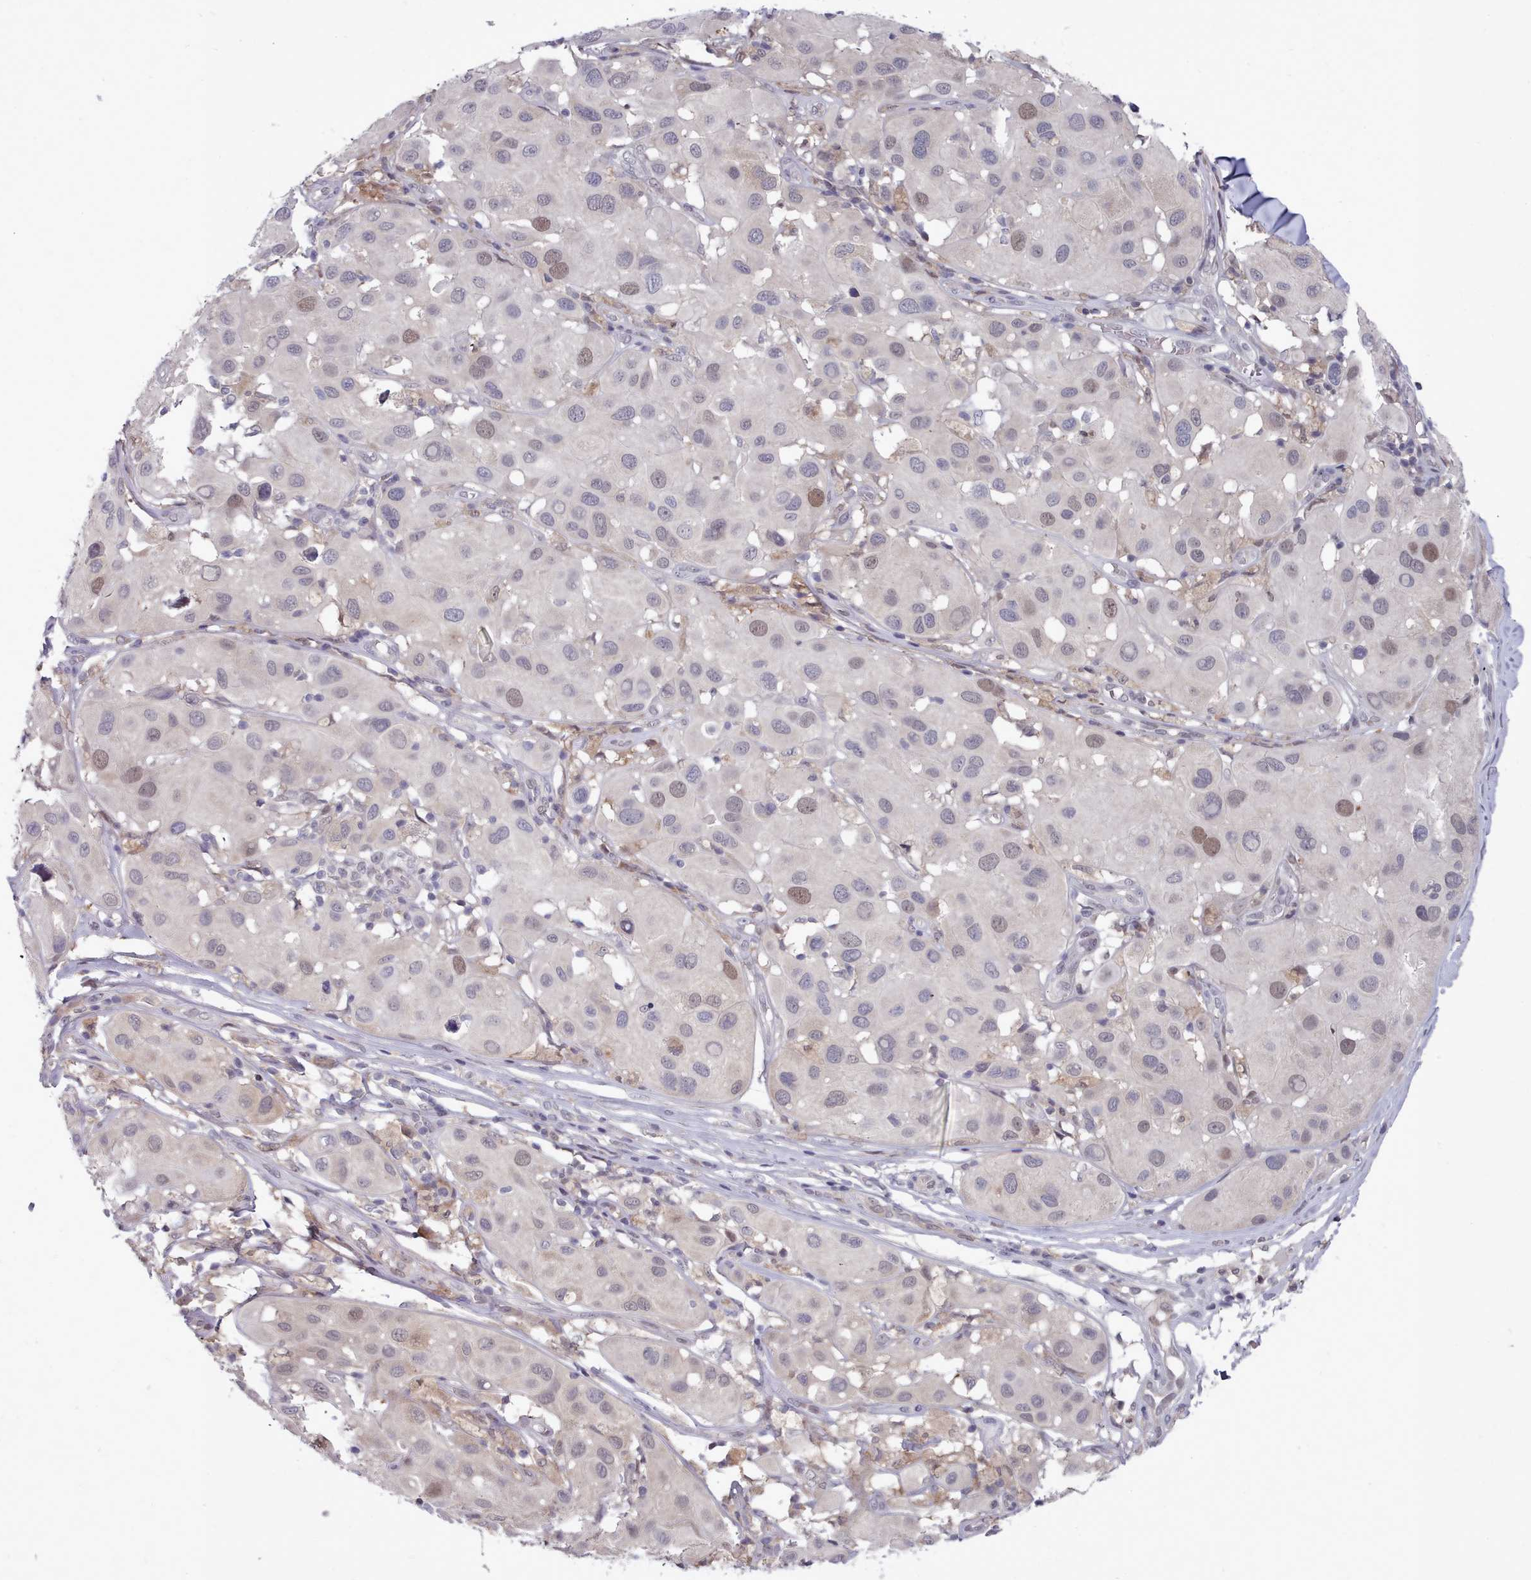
{"staining": {"intensity": "weak", "quantity": "<25%", "location": "nuclear"}, "tissue": "melanoma", "cell_type": "Tumor cells", "image_type": "cancer", "snomed": [{"axis": "morphology", "description": "Malignant melanoma, Metastatic site"}, {"axis": "topography", "description": "Skin"}], "caption": "This is an IHC histopathology image of malignant melanoma (metastatic site). There is no staining in tumor cells.", "gene": "GINS1", "patient": {"sex": "male", "age": 41}}